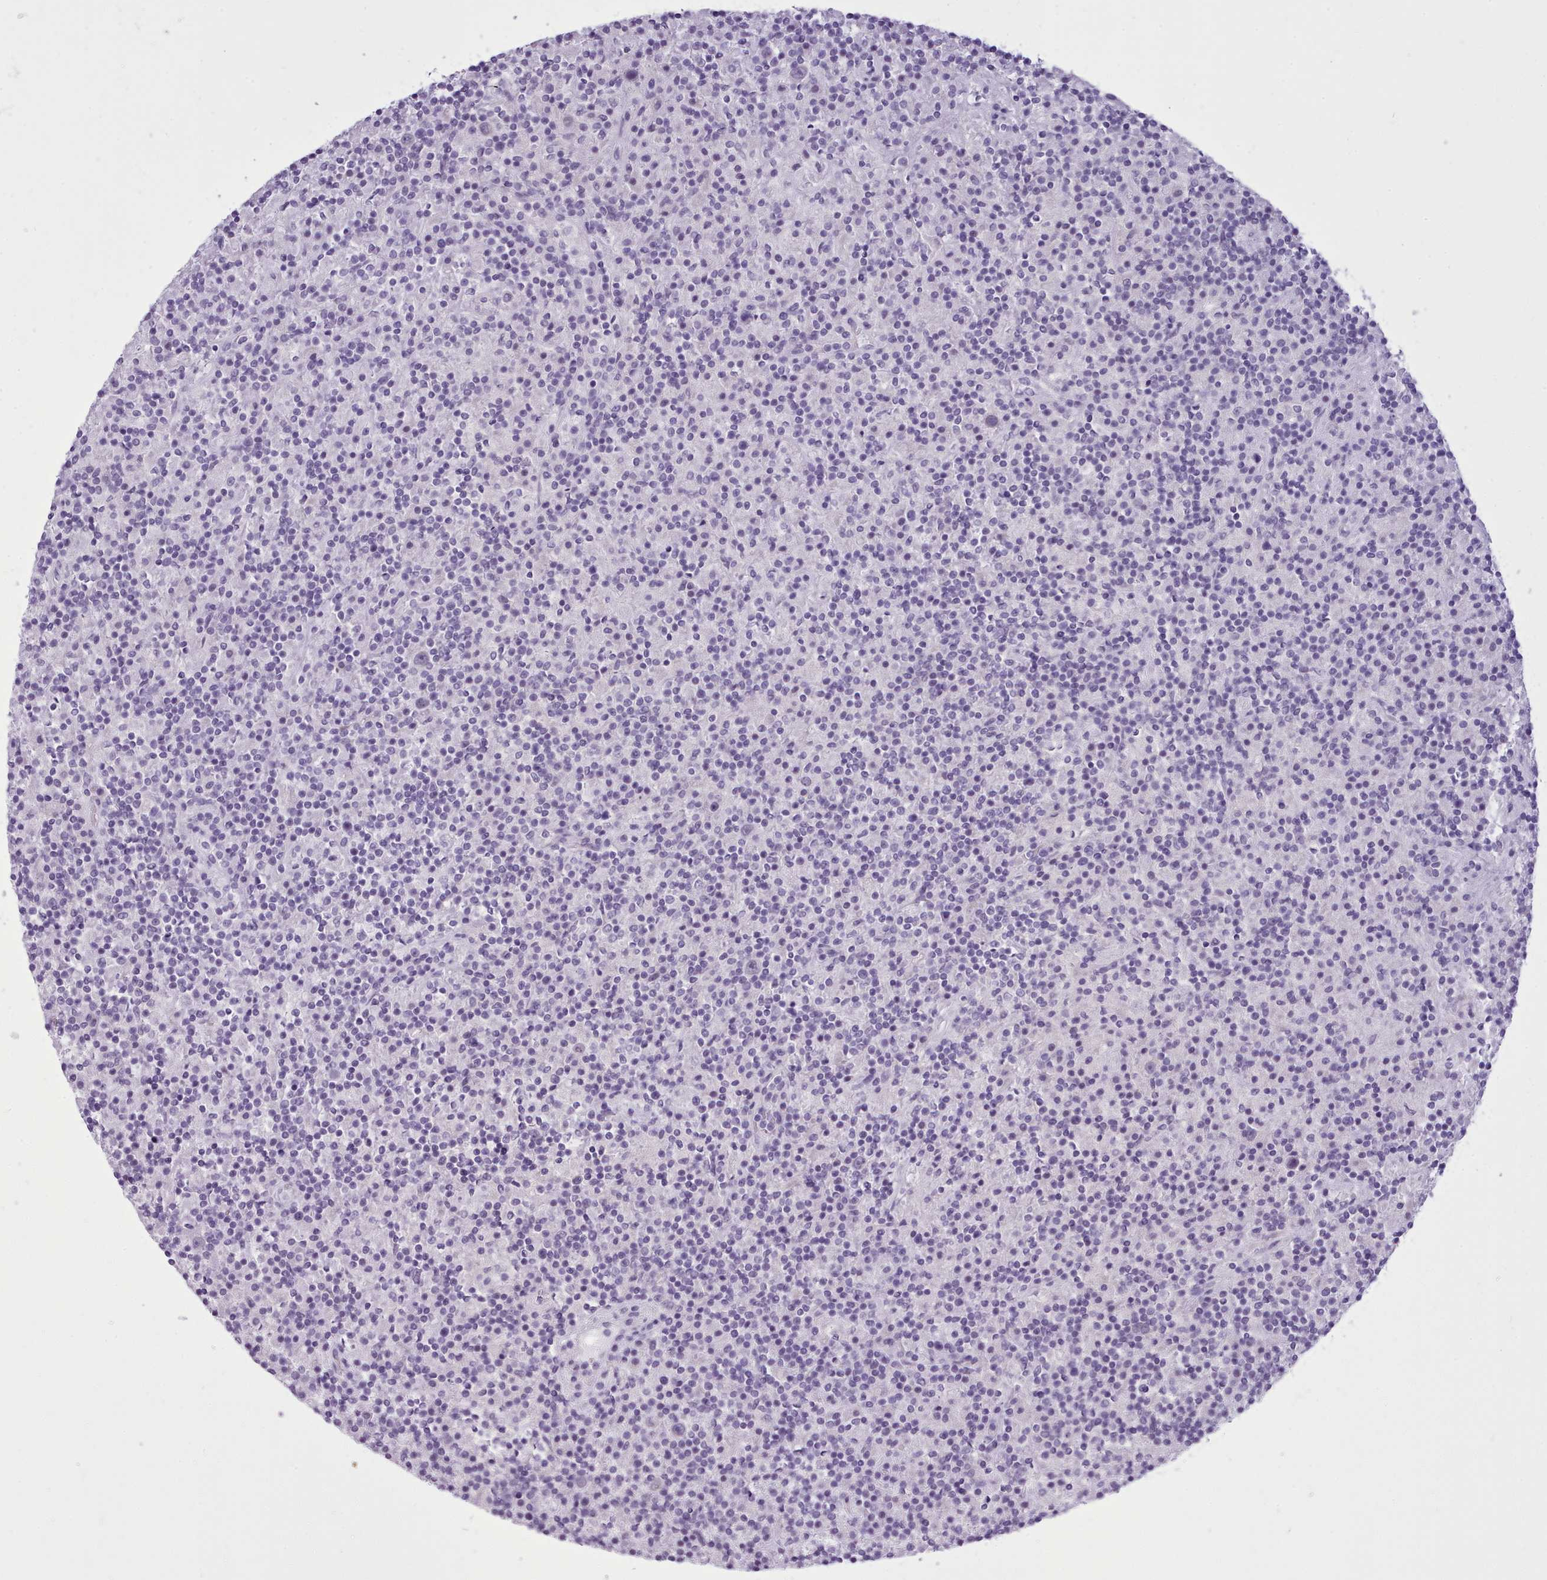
{"staining": {"intensity": "negative", "quantity": "none", "location": "none"}, "tissue": "lymphoma", "cell_type": "Tumor cells", "image_type": "cancer", "snomed": [{"axis": "morphology", "description": "Hodgkin's disease, NOS"}, {"axis": "topography", "description": "Lymph node"}], "caption": "An immunohistochemistry image of lymphoma is shown. There is no staining in tumor cells of lymphoma.", "gene": "FBXO48", "patient": {"sex": "male", "age": 70}}